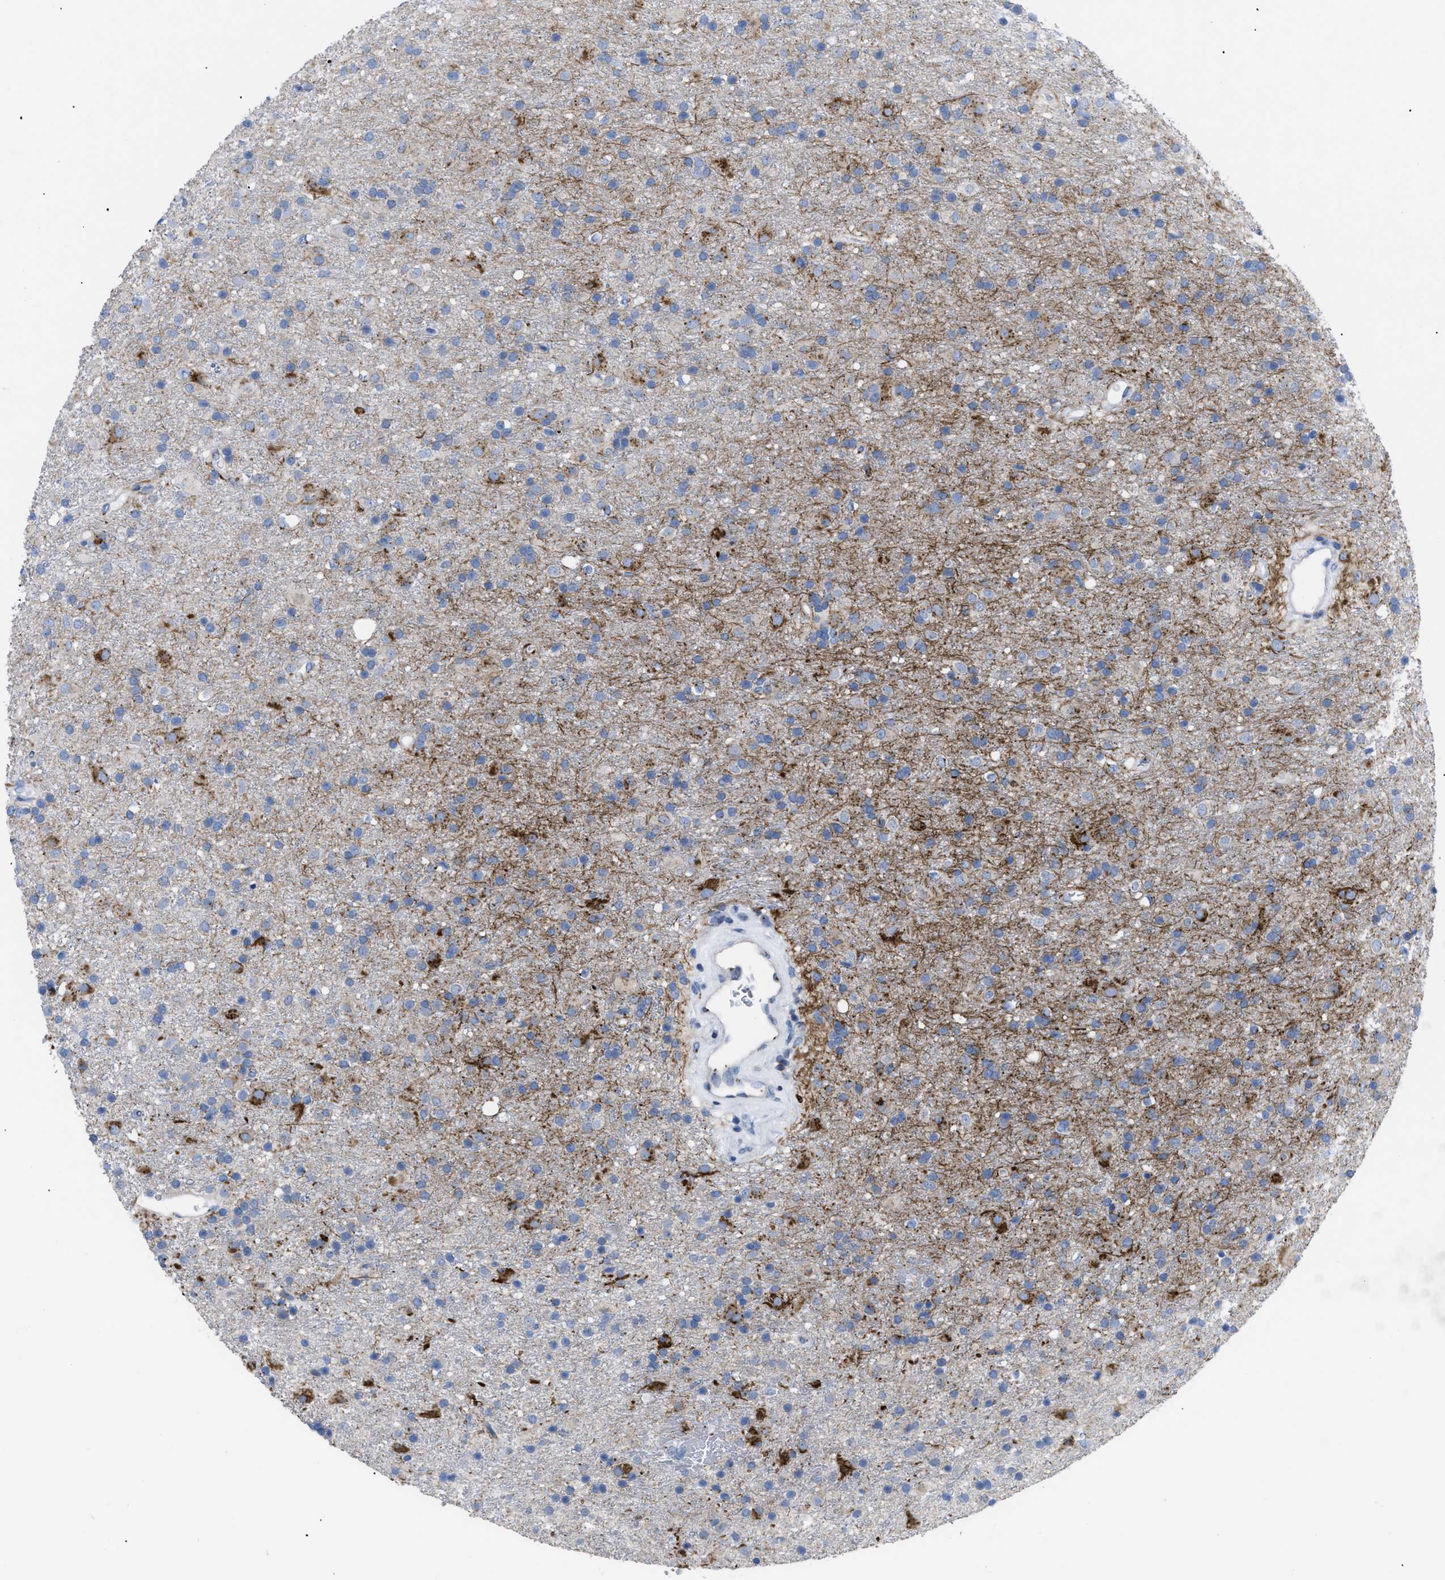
{"staining": {"intensity": "strong", "quantity": "25%-75%", "location": "cytoplasmic/membranous"}, "tissue": "glioma", "cell_type": "Tumor cells", "image_type": "cancer", "snomed": [{"axis": "morphology", "description": "Glioma, malignant, Low grade"}, {"axis": "topography", "description": "Brain"}], "caption": "Immunohistochemical staining of glioma exhibits high levels of strong cytoplasmic/membranous protein positivity in approximately 25%-75% of tumor cells.", "gene": "TMEM17", "patient": {"sex": "male", "age": 65}}